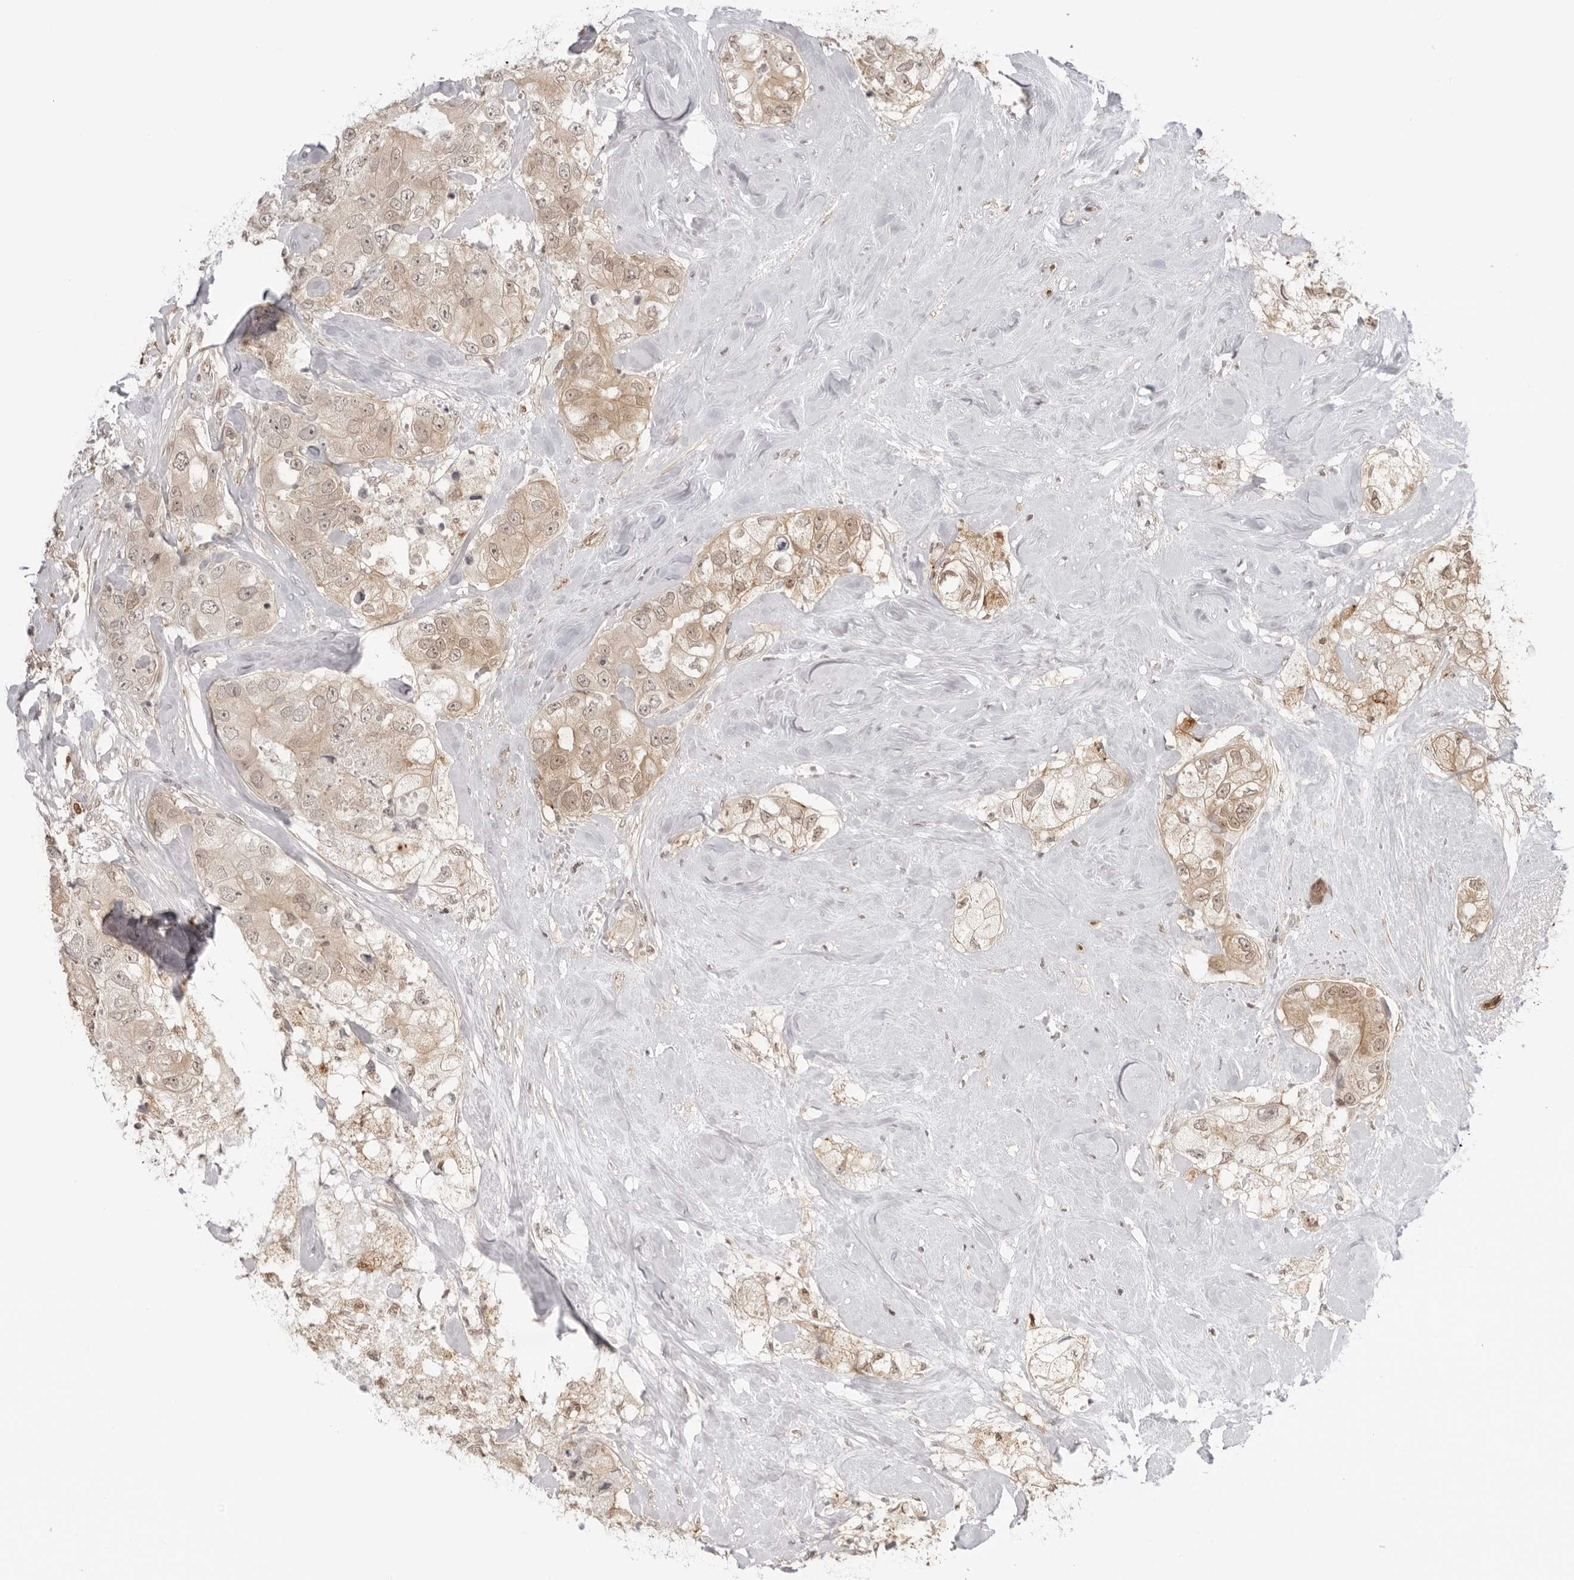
{"staining": {"intensity": "weak", "quantity": ">75%", "location": "cytoplasmic/membranous,nuclear"}, "tissue": "breast cancer", "cell_type": "Tumor cells", "image_type": "cancer", "snomed": [{"axis": "morphology", "description": "Duct carcinoma"}, {"axis": "topography", "description": "Breast"}], "caption": "IHC micrograph of neoplastic tissue: human breast intraductal carcinoma stained using immunohistochemistry demonstrates low levels of weak protein expression localized specifically in the cytoplasmic/membranous and nuclear of tumor cells, appearing as a cytoplasmic/membranous and nuclear brown color.", "gene": "RNF146", "patient": {"sex": "female", "age": 62}}